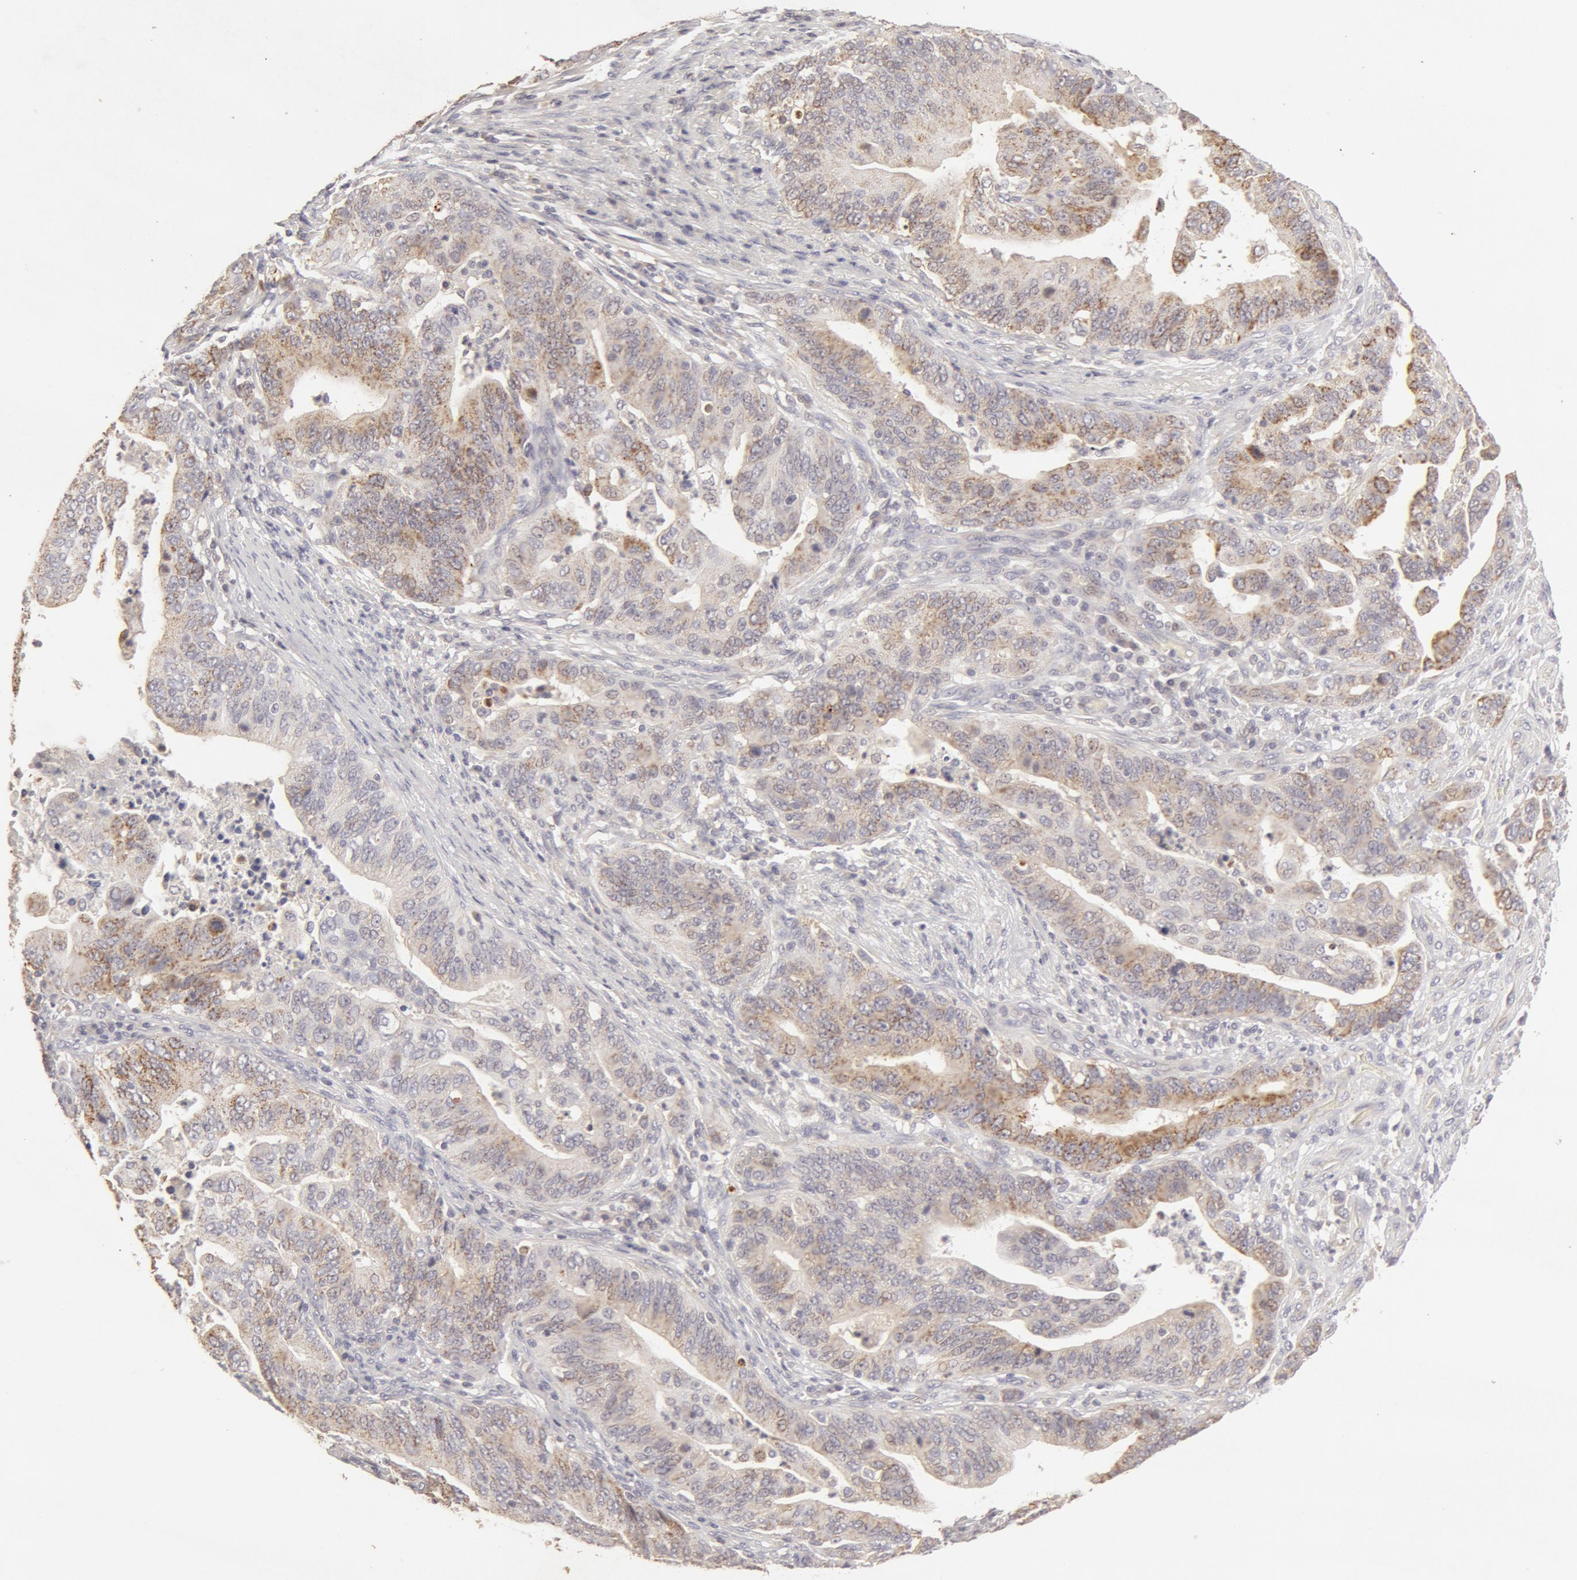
{"staining": {"intensity": "negative", "quantity": "none", "location": "none"}, "tissue": "stomach cancer", "cell_type": "Tumor cells", "image_type": "cancer", "snomed": [{"axis": "morphology", "description": "Adenocarcinoma, NOS"}, {"axis": "topography", "description": "Stomach, upper"}], "caption": "Tumor cells are negative for protein expression in human stomach cancer.", "gene": "ADPRH", "patient": {"sex": "female", "age": 50}}